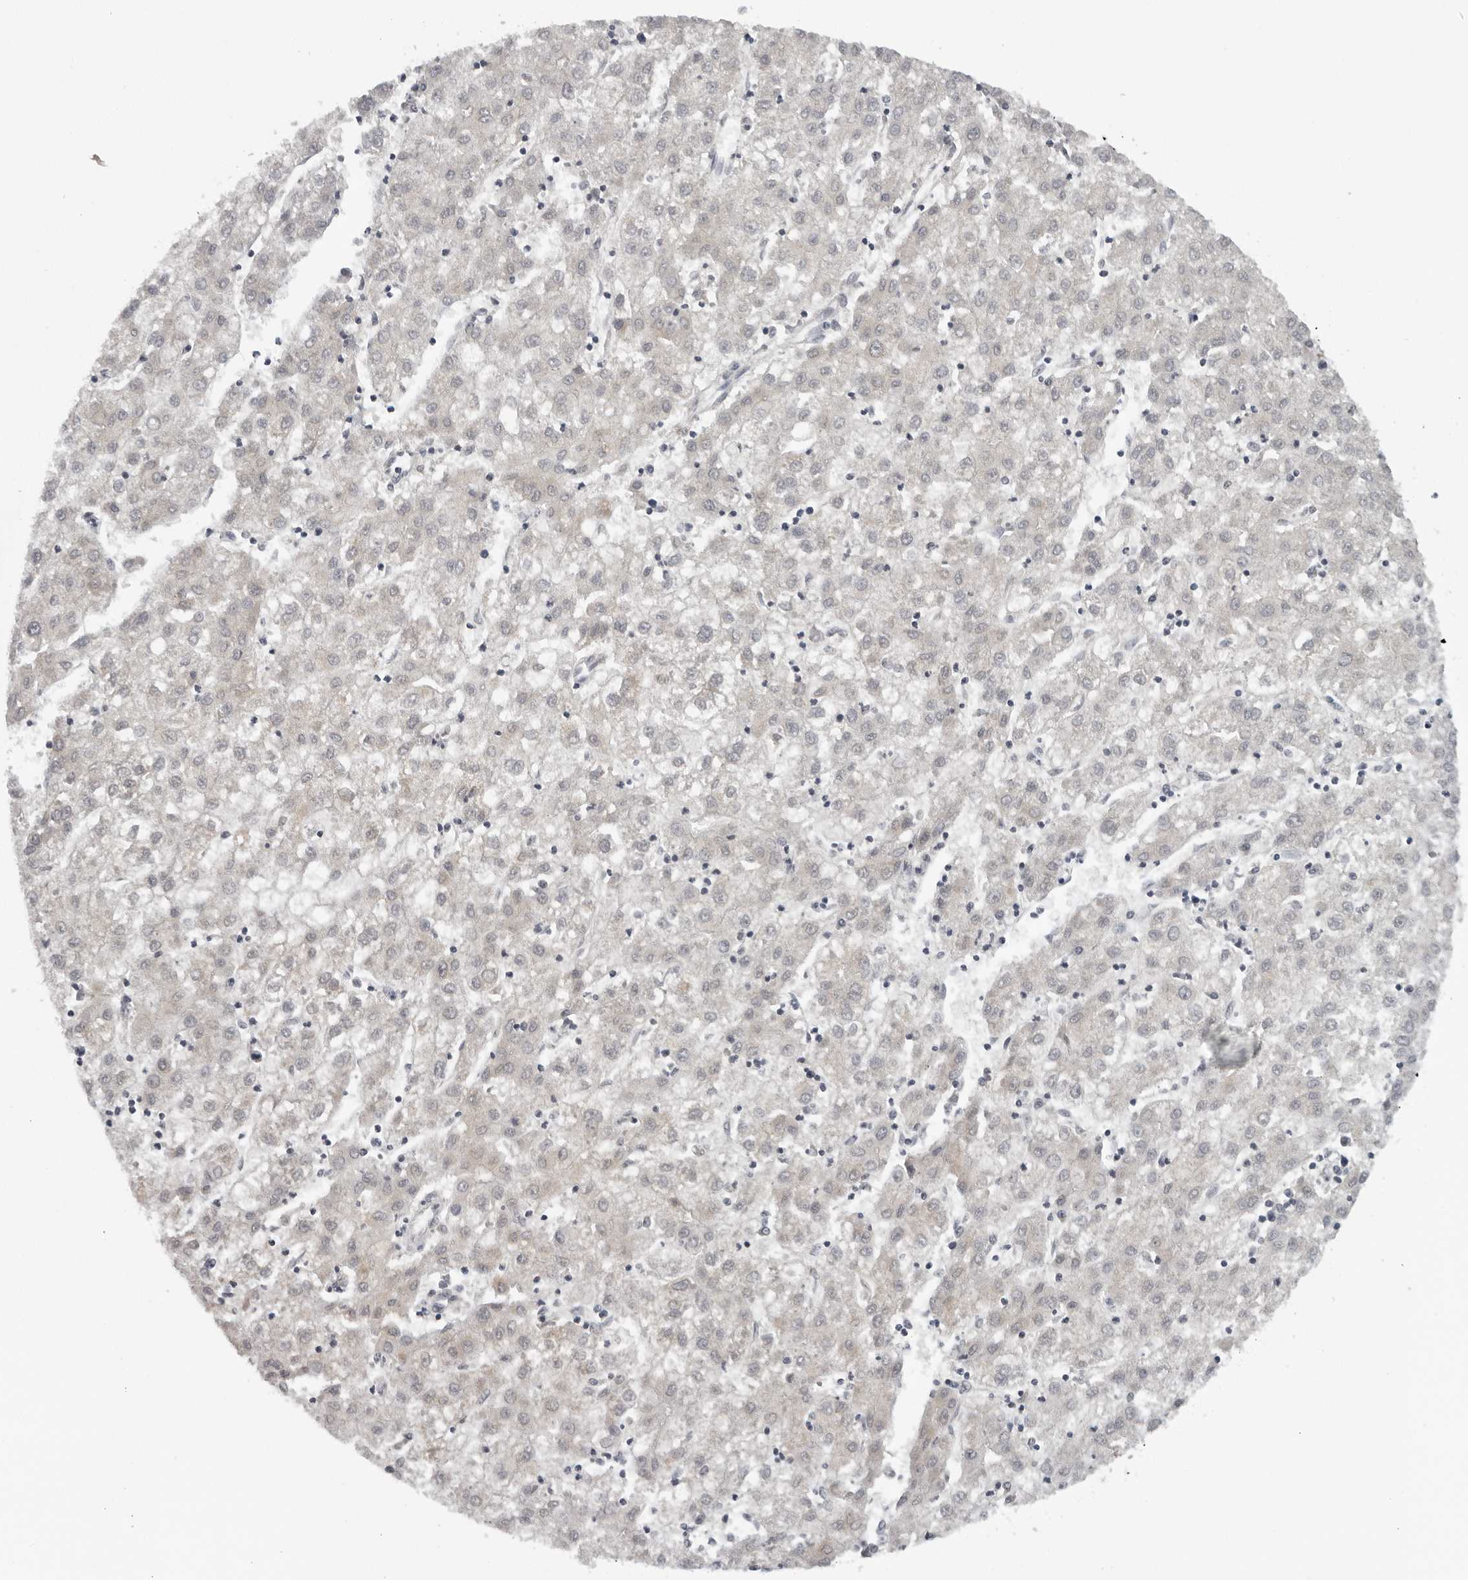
{"staining": {"intensity": "negative", "quantity": "none", "location": "none"}, "tissue": "liver cancer", "cell_type": "Tumor cells", "image_type": "cancer", "snomed": [{"axis": "morphology", "description": "Carcinoma, Hepatocellular, NOS"}, {"axis": "topography", "description": "Liver"}], "caption": "High magnification brightfield microscopy of hepatocellular carcinoma (liver) stained with DAB (3,3'-diaminobenzidine) (brown) and counterstained with hematoxylin (blue): tumor cells show no significant expression.", "gene": "CPT2", "patient": {"sex": "male", "age": 72}}